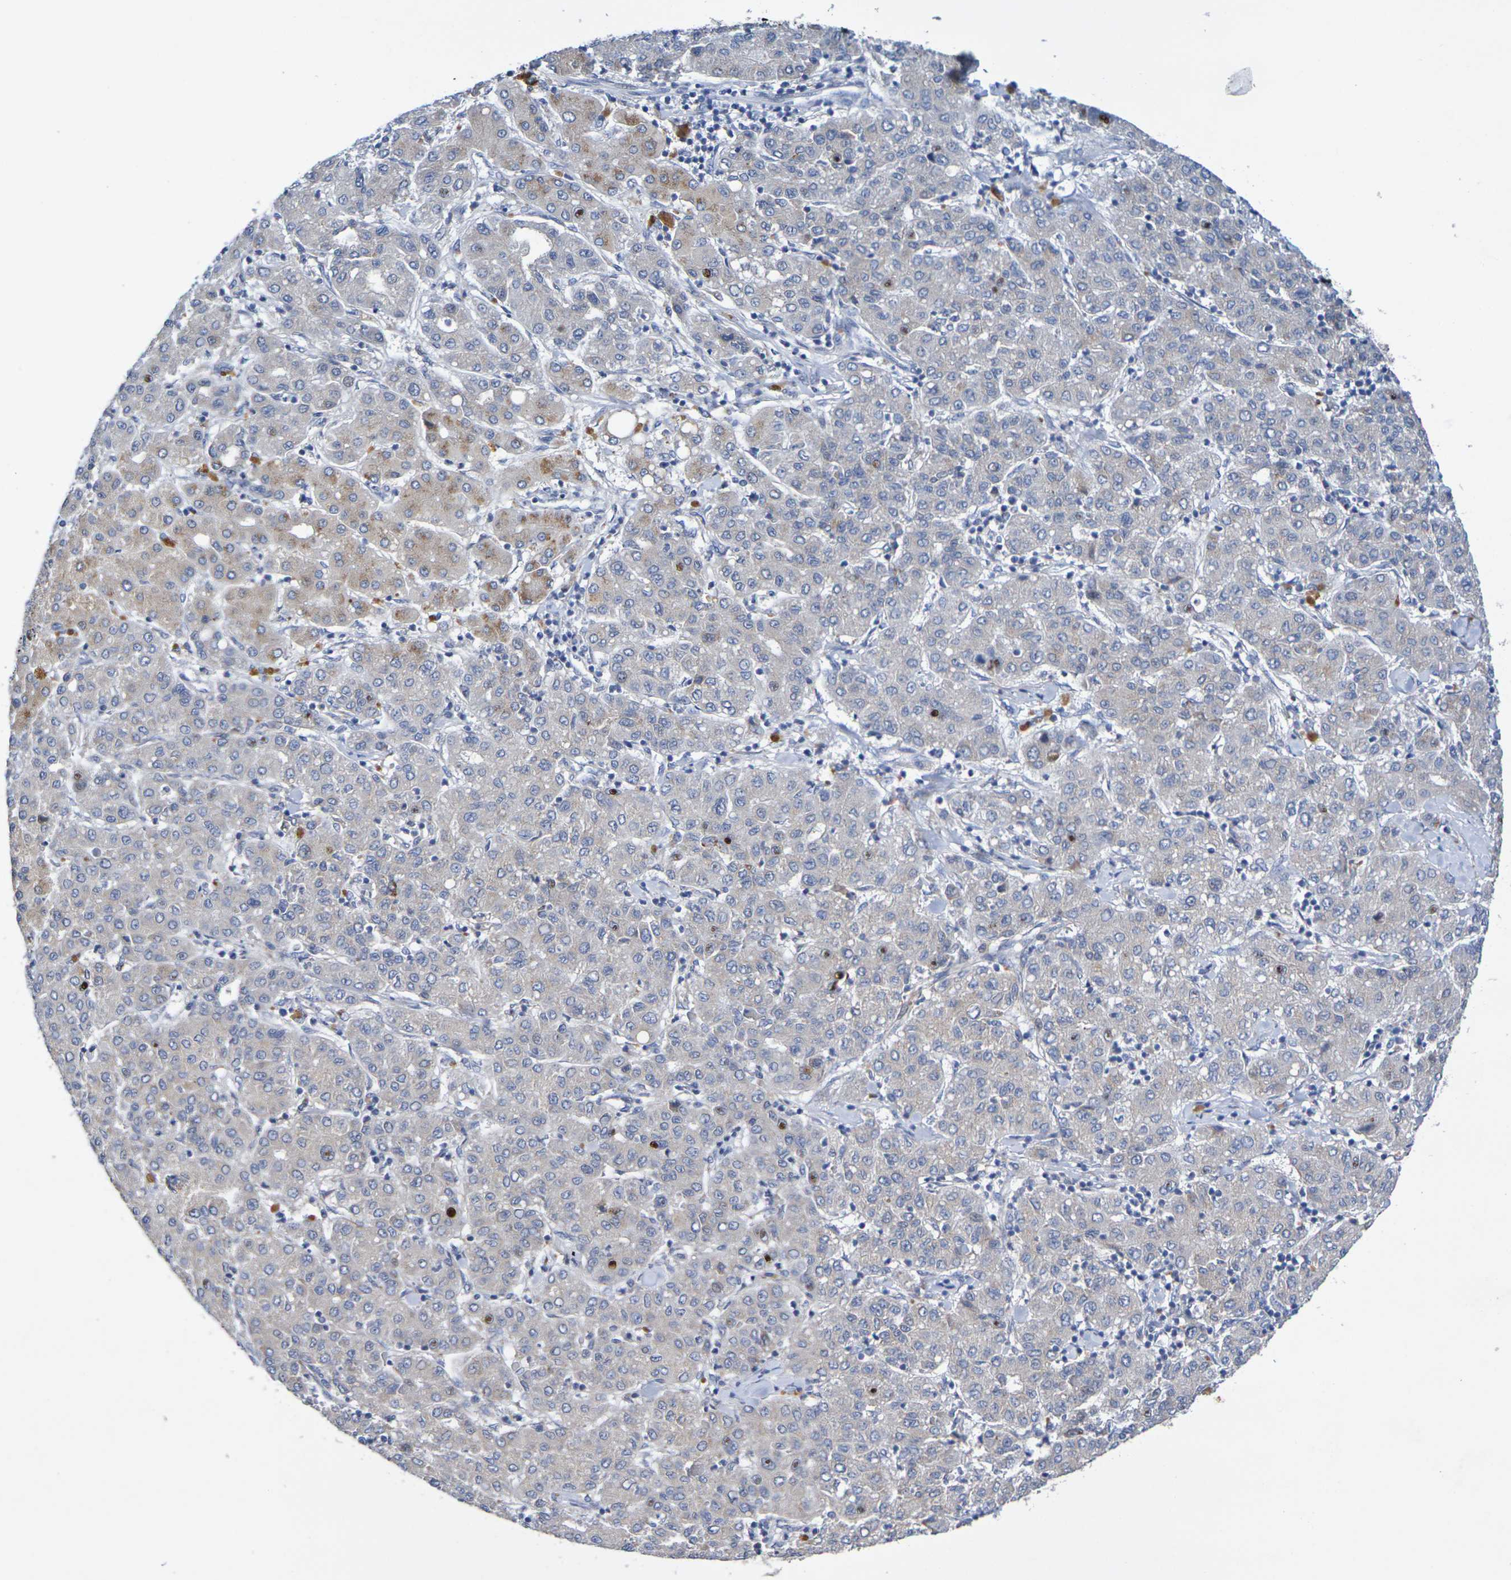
{"staining": {"intensity": "moderate", "quantity": "<25%", "location": "cytoplasmic/membranous"}, "tissue": "liver cancer", "cell_type": "Tumor cells", "image_type": "cancer", "snomed": [{"axis": "morphology", "description": "Carcinoma, Hepatocellular, NOS"}, {"axis": "topography", "description": "Liver"}], "caption": "This histopathology image reveals liver cancer stained with immunohistochemistry (IHC) to label a protein in brown. The cytoplasmic/membranous of tumor cells show moderate positivity for the protein. Nuclei are counter-stained blue.", "gene": "SDC4", "patient": {"sex": "male", "age": 65}}